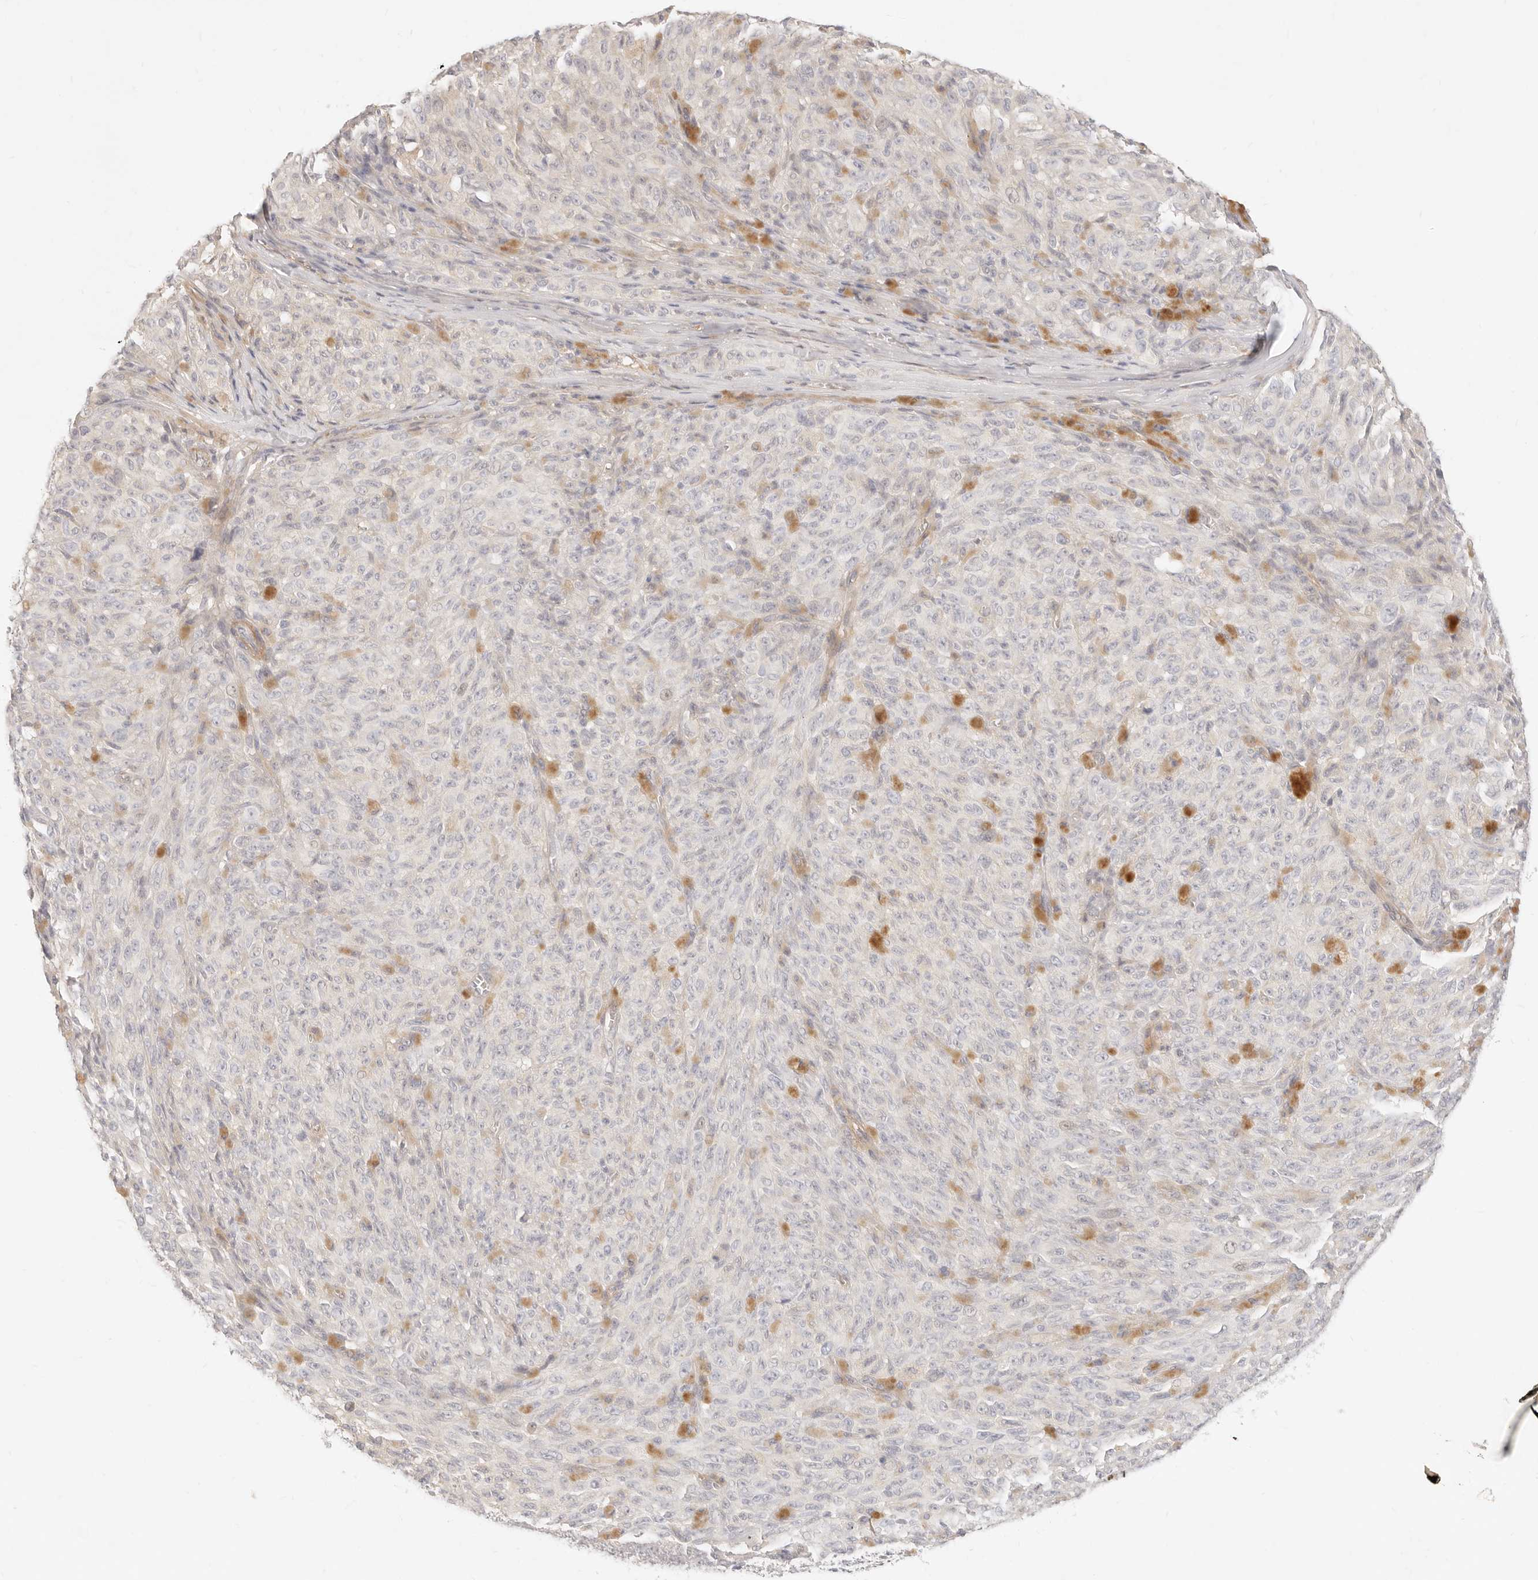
{"staining": {"intensity": "negative", "quantity": "none", "location": "none"}, "tissue": "melanoma", "cell_type": "Tumor cells", "image_type": "cancer", "snomed": [{"axis": "morphology", "description": "Malignant melanoma, NOS"}, {"axis": "topography", "description": "Skin"}], "caption": "The histopathology image demonstrates no staining of tumor cells in melanoma.", "gene": "UBXN10", "patient": {"sex": "female", "age": 82}}